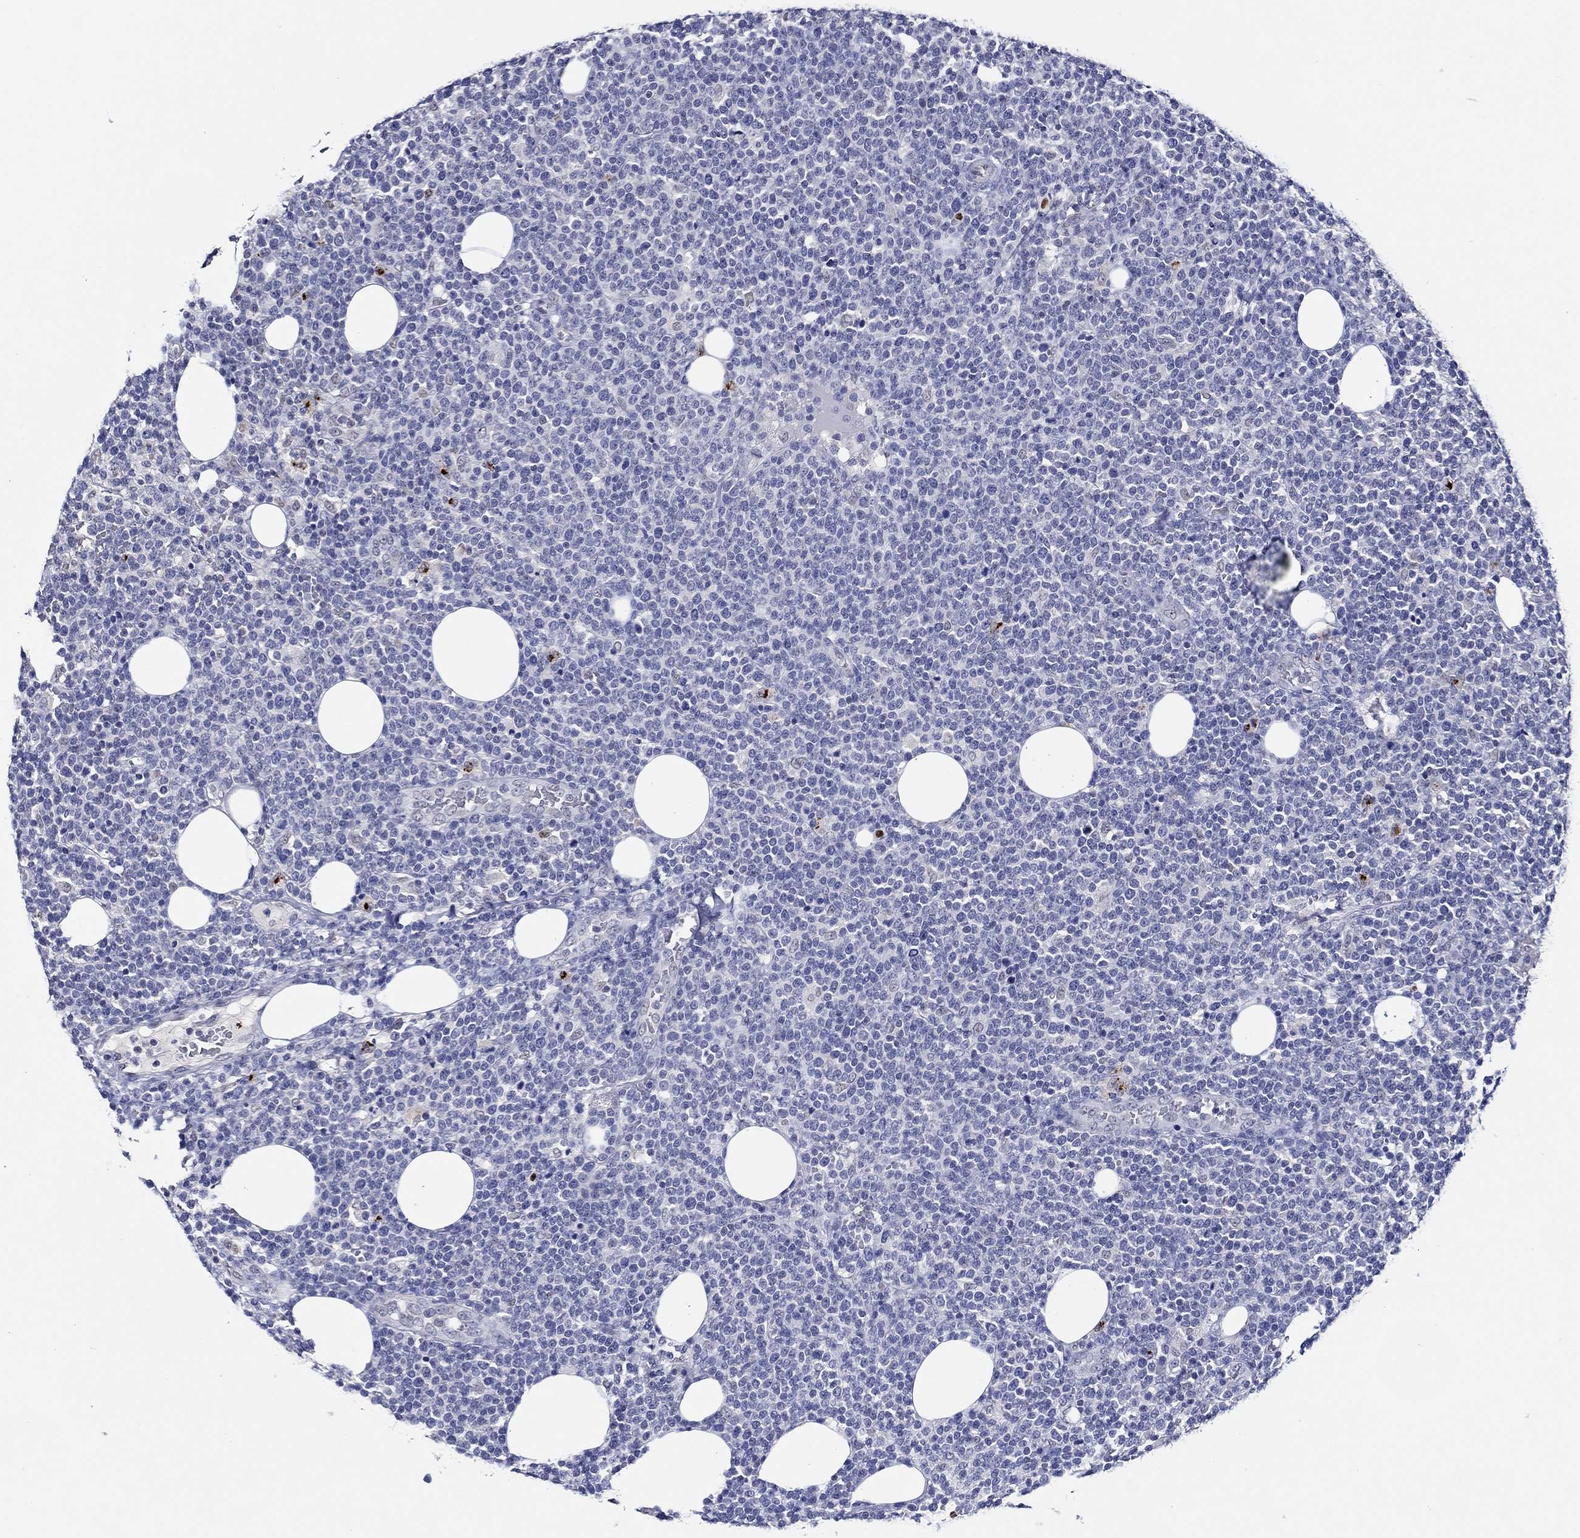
{"staining": {"intensity": "negative", "quantity": "none", "location": "none"}, "tissue": "lymphoma", "cell_type": "Tumor cells", "image_type": "cancer", "snomed": [{"axis": "morphology", "description": "Malignant lymphoma, non-Hodgkin's type, High grade"}, {"axis": "topography", "description": "Lymph node"}], "caption": "Malignant lymphoma, non-Hodgkin's type (high-grade) was stained to show a protein in brown. There is no significant expression in tumor cells.", "gene": "GATA2", "patient": {"sex": "male", "age": 61}}